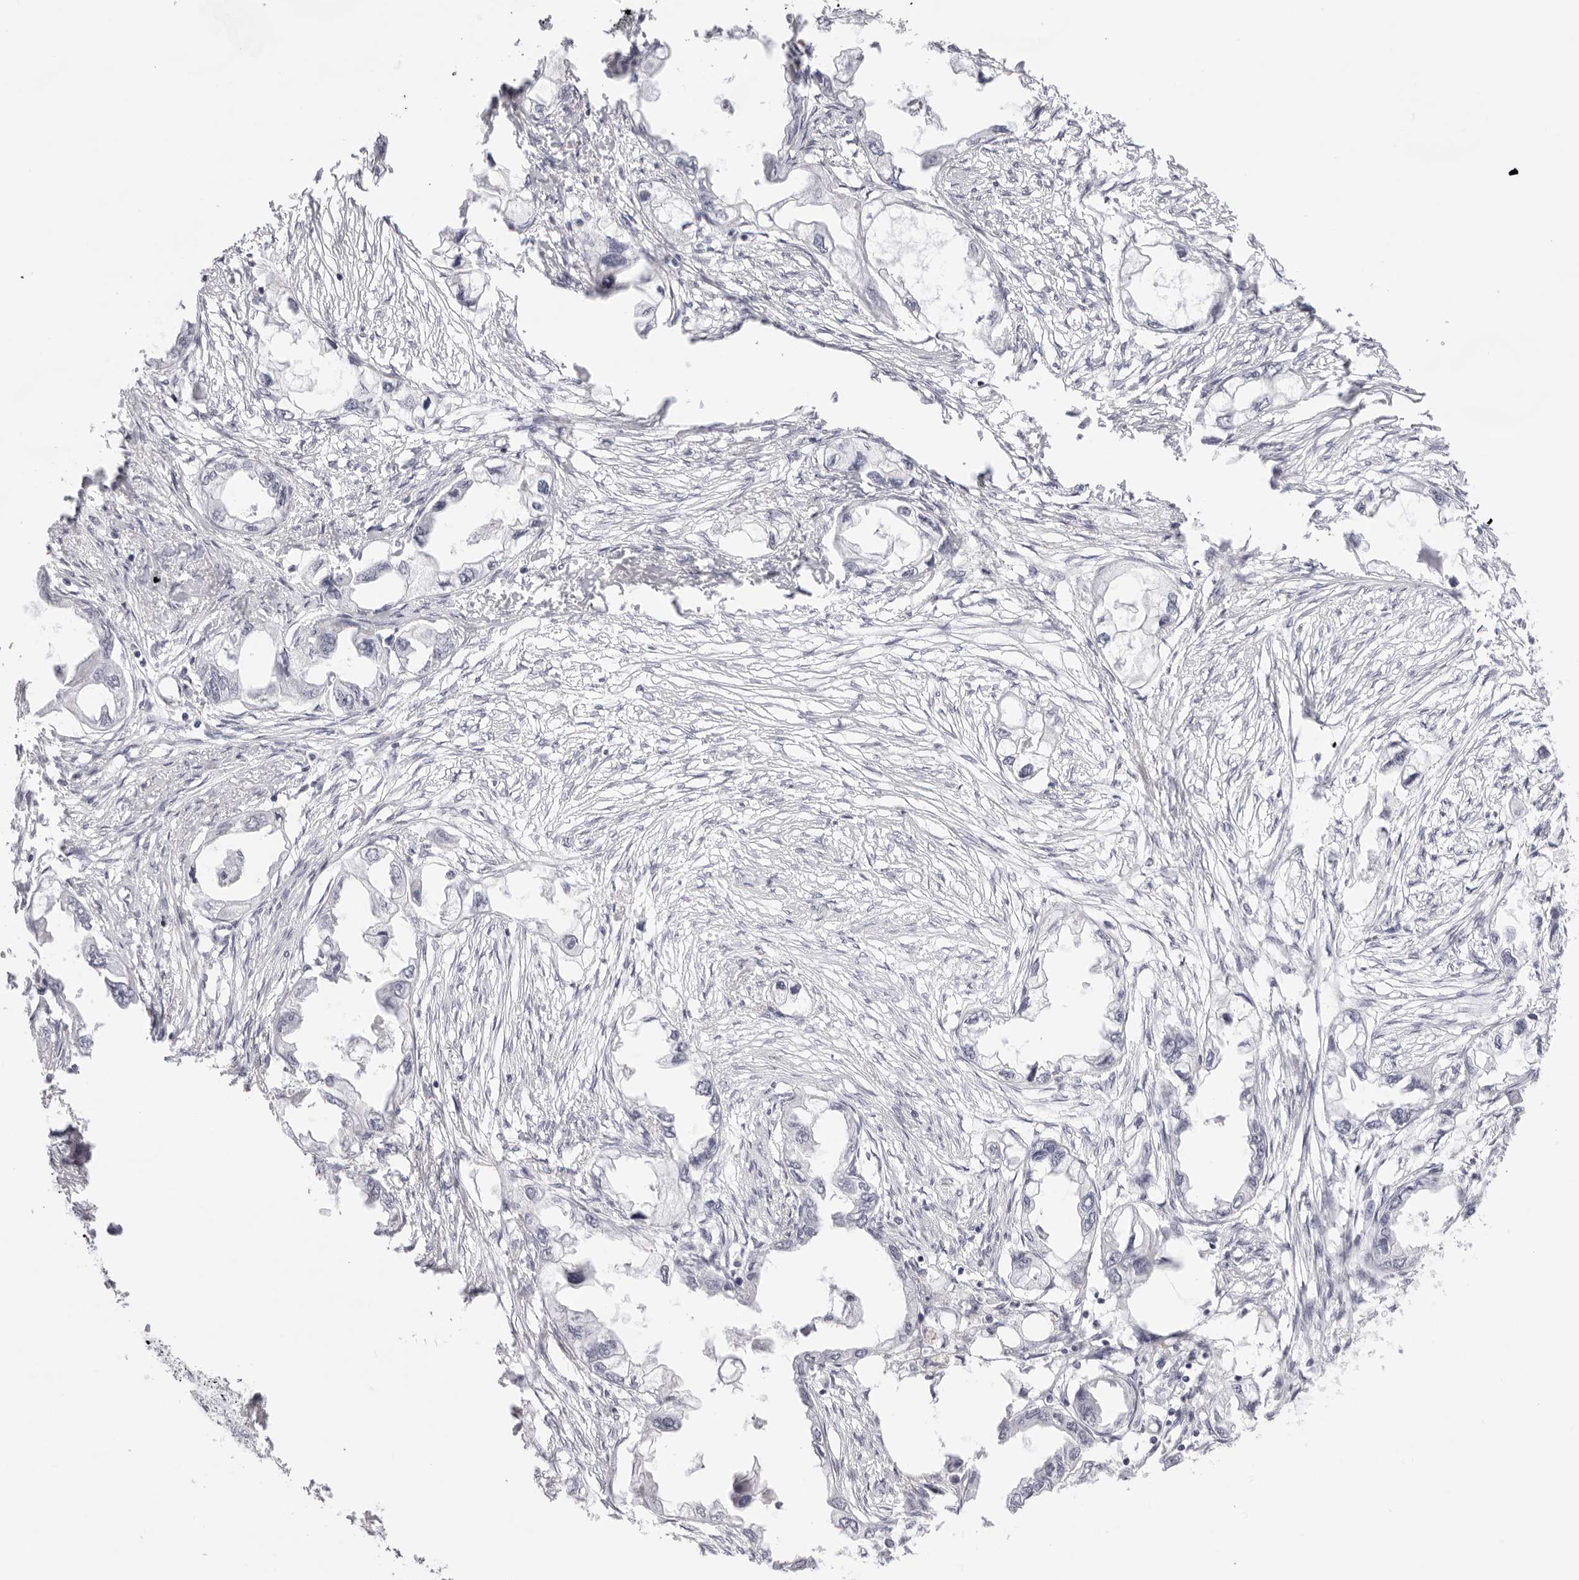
{"staining": {"intensity": "negative", "quantity": "none", "location": "none"}, "tissue": "endometrial cancer", "cell_type": "Tumor cells", "image_type": "cancer", "snomed": [{"axis": "morphology", "description": "Adenocarcinoma, NOS"}, {"axis": "morphology", "description": "Adenocarcinoma, metastatic, NOS"}, {"axis": "topography", "description": "Adipose tissue"}, {"axis": "topography", "description": "Endometrium"}], "caption": "Micrograph shows no significant protein positivity in tumor cells of metastatic adenocarcinoma (endometrial).", "gene": "KLK12", "patient": {"sex": "female", "age": 67}}